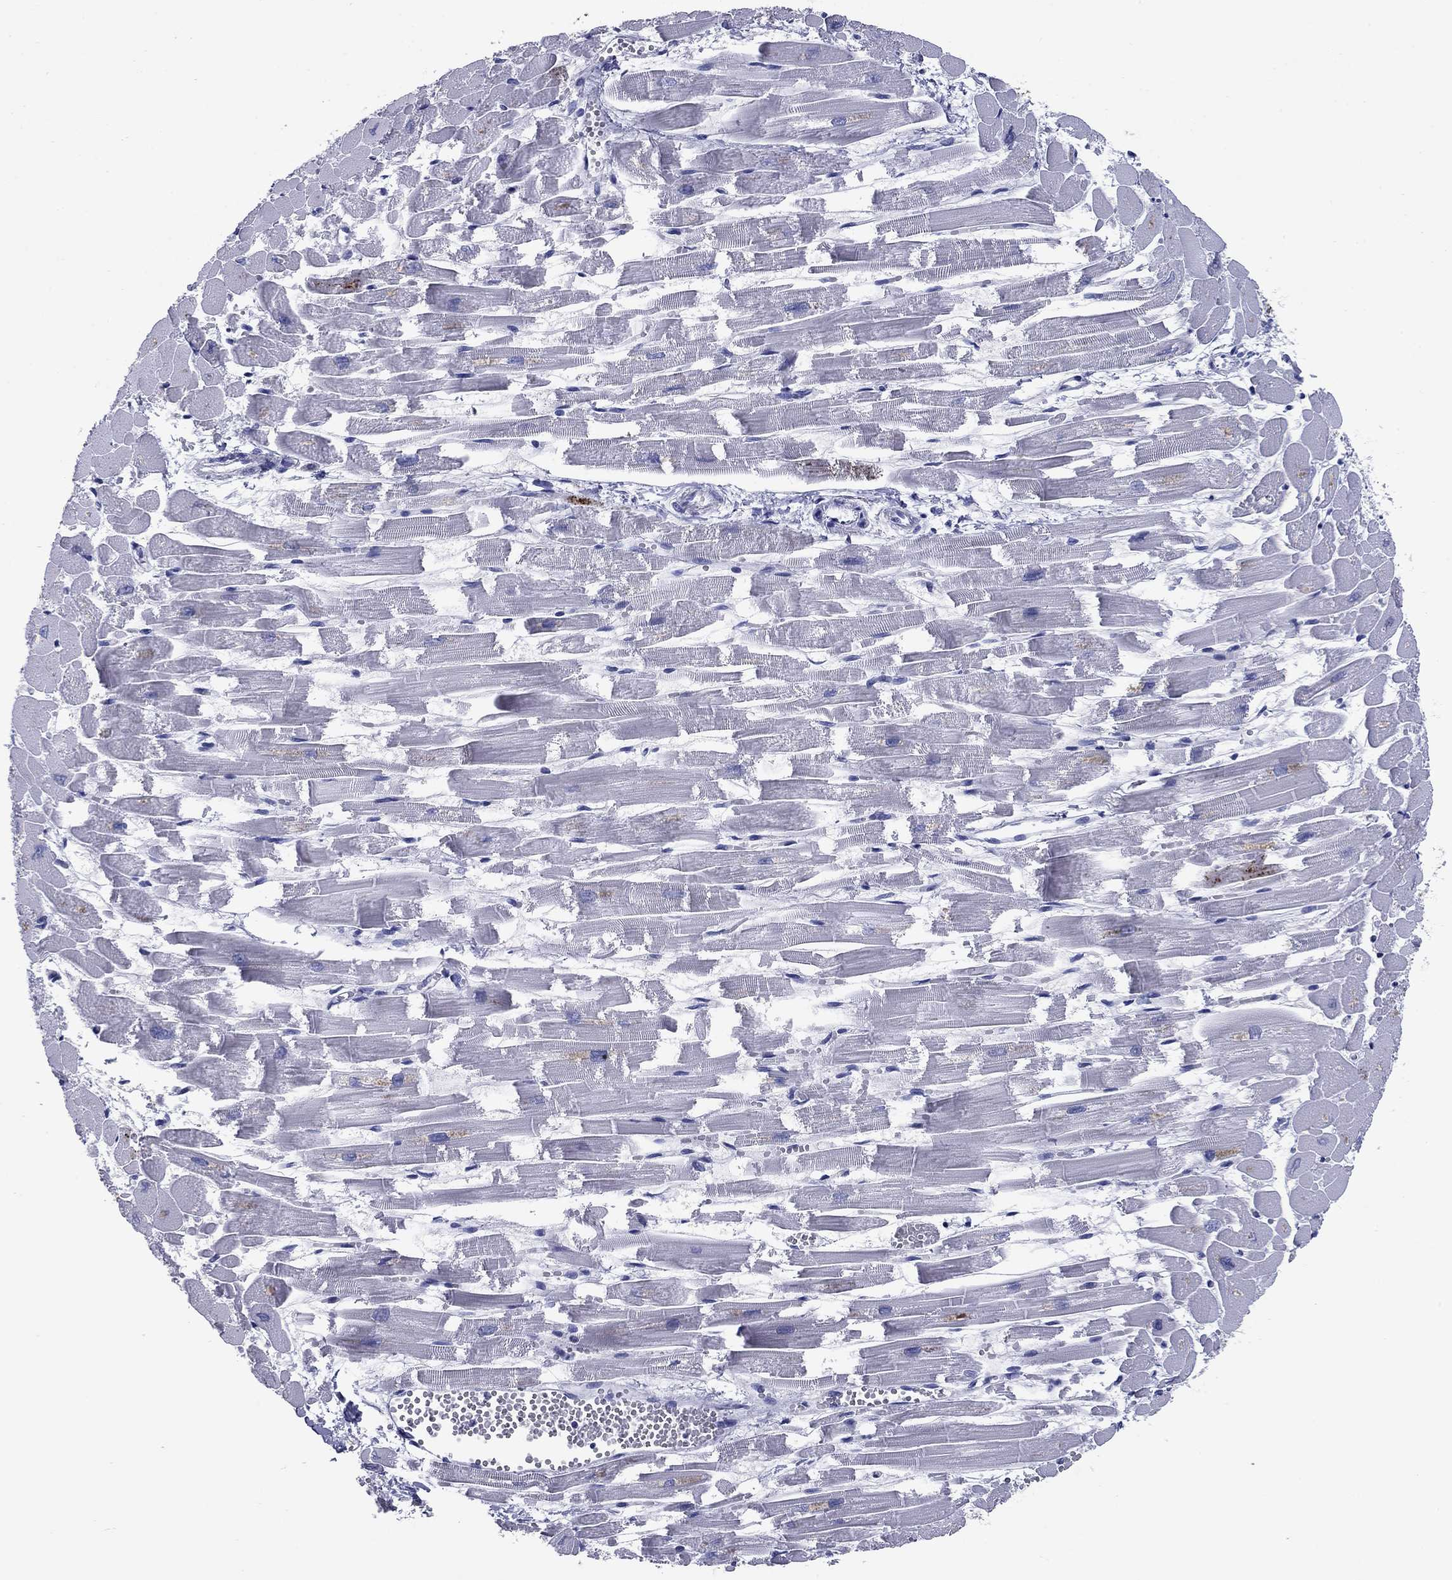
{"staining": {"intensity": "strong", "quantity": "<25%", "location": "cytoplasmic/membranous"}, "tissue": "heart muscle", "cell_type": "Cardiomyocytes", "image_type": "normal", "snomed": [{"axis": "morphology", "description": "Normal tissue, NOS"}, {"axis": "topography", "description": "Heart"}], "caption": "A high-resolution micrograph shows immunohistochemistry staining of normal heart muscle, which shows strong cytoplasmic/membranous staining in approximately <25% of cardiomyocytes. (IHC, brightfield microscopy, high magnification).", "gene": "NPPA", "patient": {"sex": "female", "age": 52}}